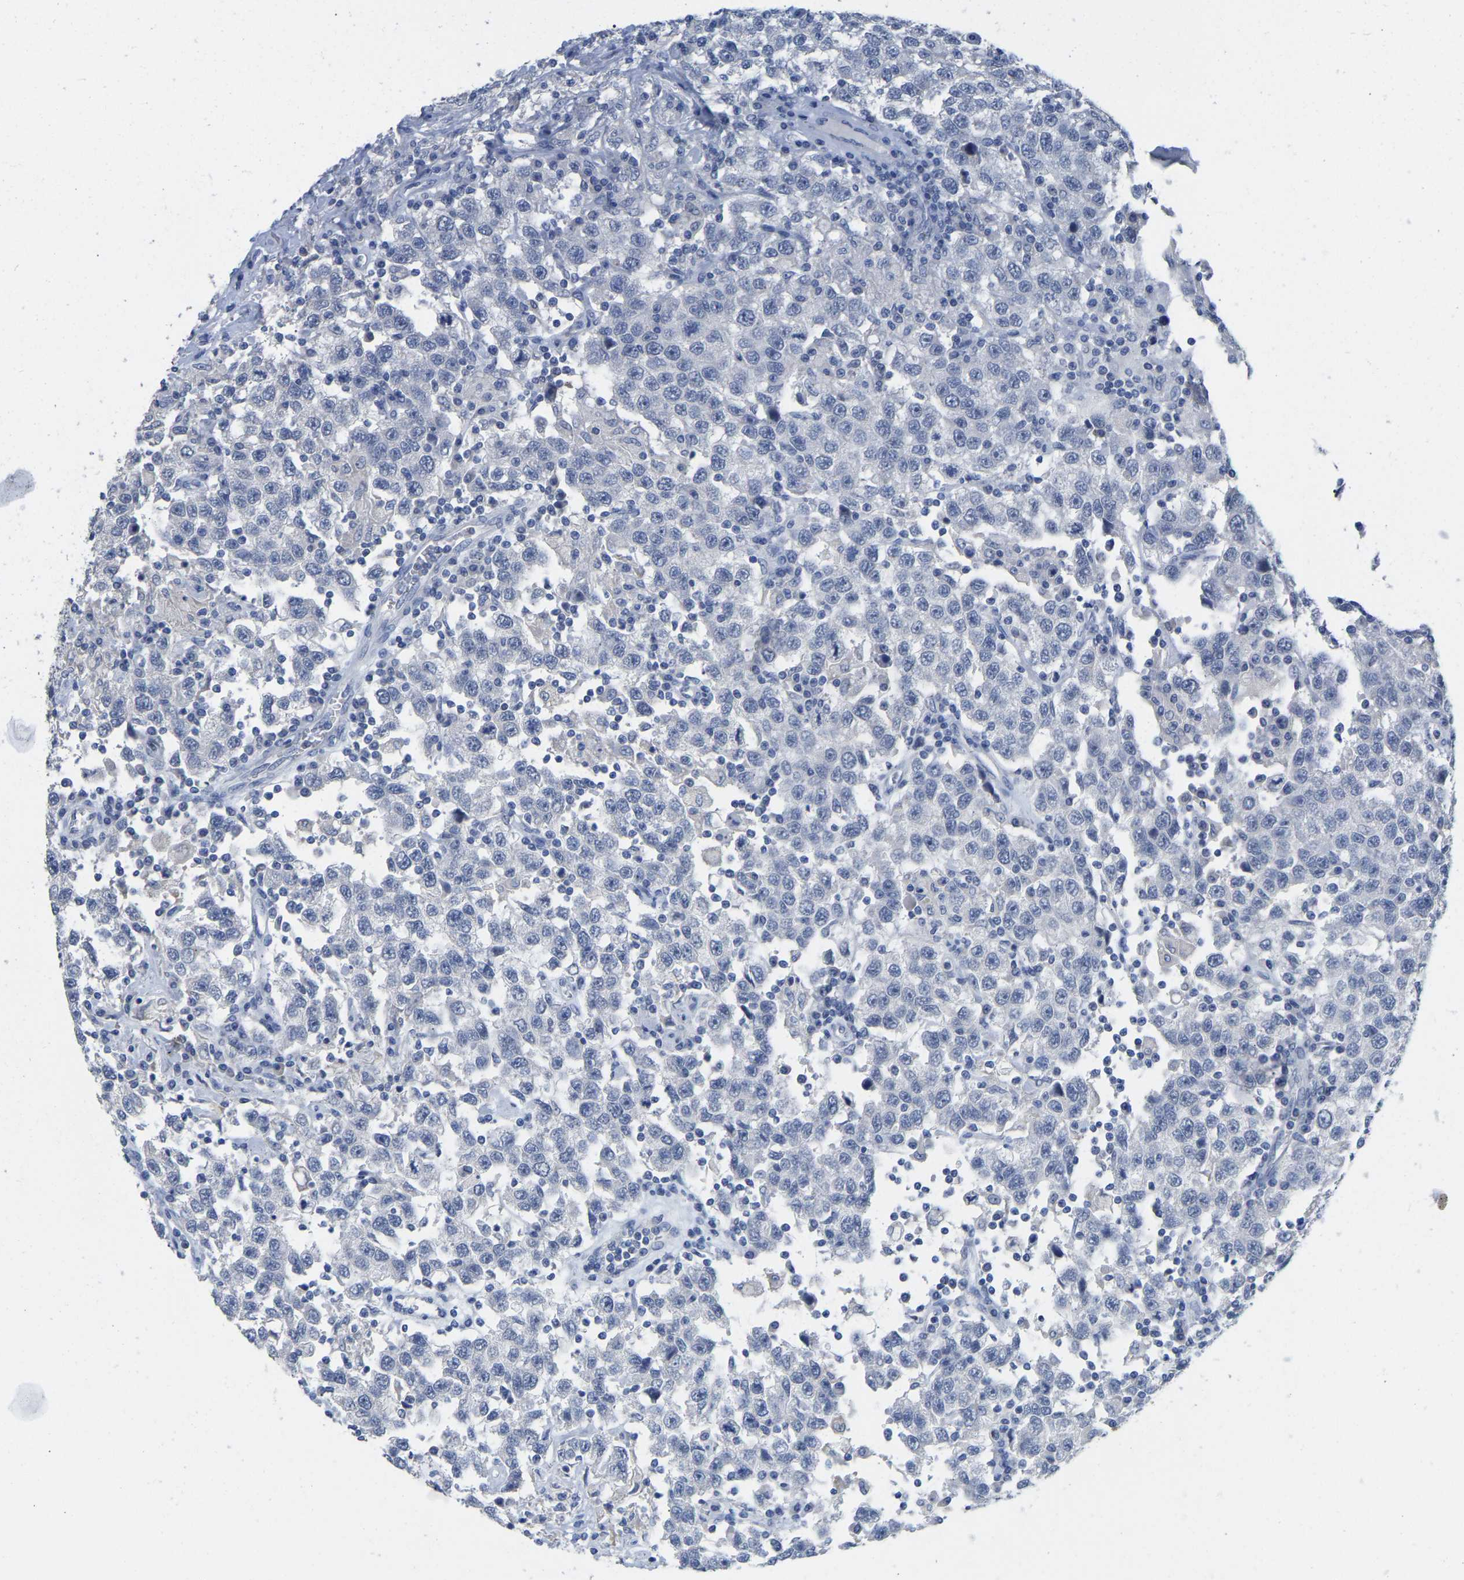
{"staining": {"intensity": "negative", "quantity": "none", "location": "none"}, "tissue": "testis cancer", "cell_type": "Tumor cells", "image_type": "cancer", "snomed": [{"axis": "morphology", "description": "Seminoma, NOS"}, {"axis": "topography", "description": "Testis"}], "caption": "DAB immunohistochemical staining of human testis cancer (seminoma) reveals no significant staining in tumor cells. (Stains: DAB IHC with hematoxylin counter stain, Microscopy: brightfield microscopy at high magnification).", "gene": "ULBP2", "patient": {"sex": "male", "age": 41}}